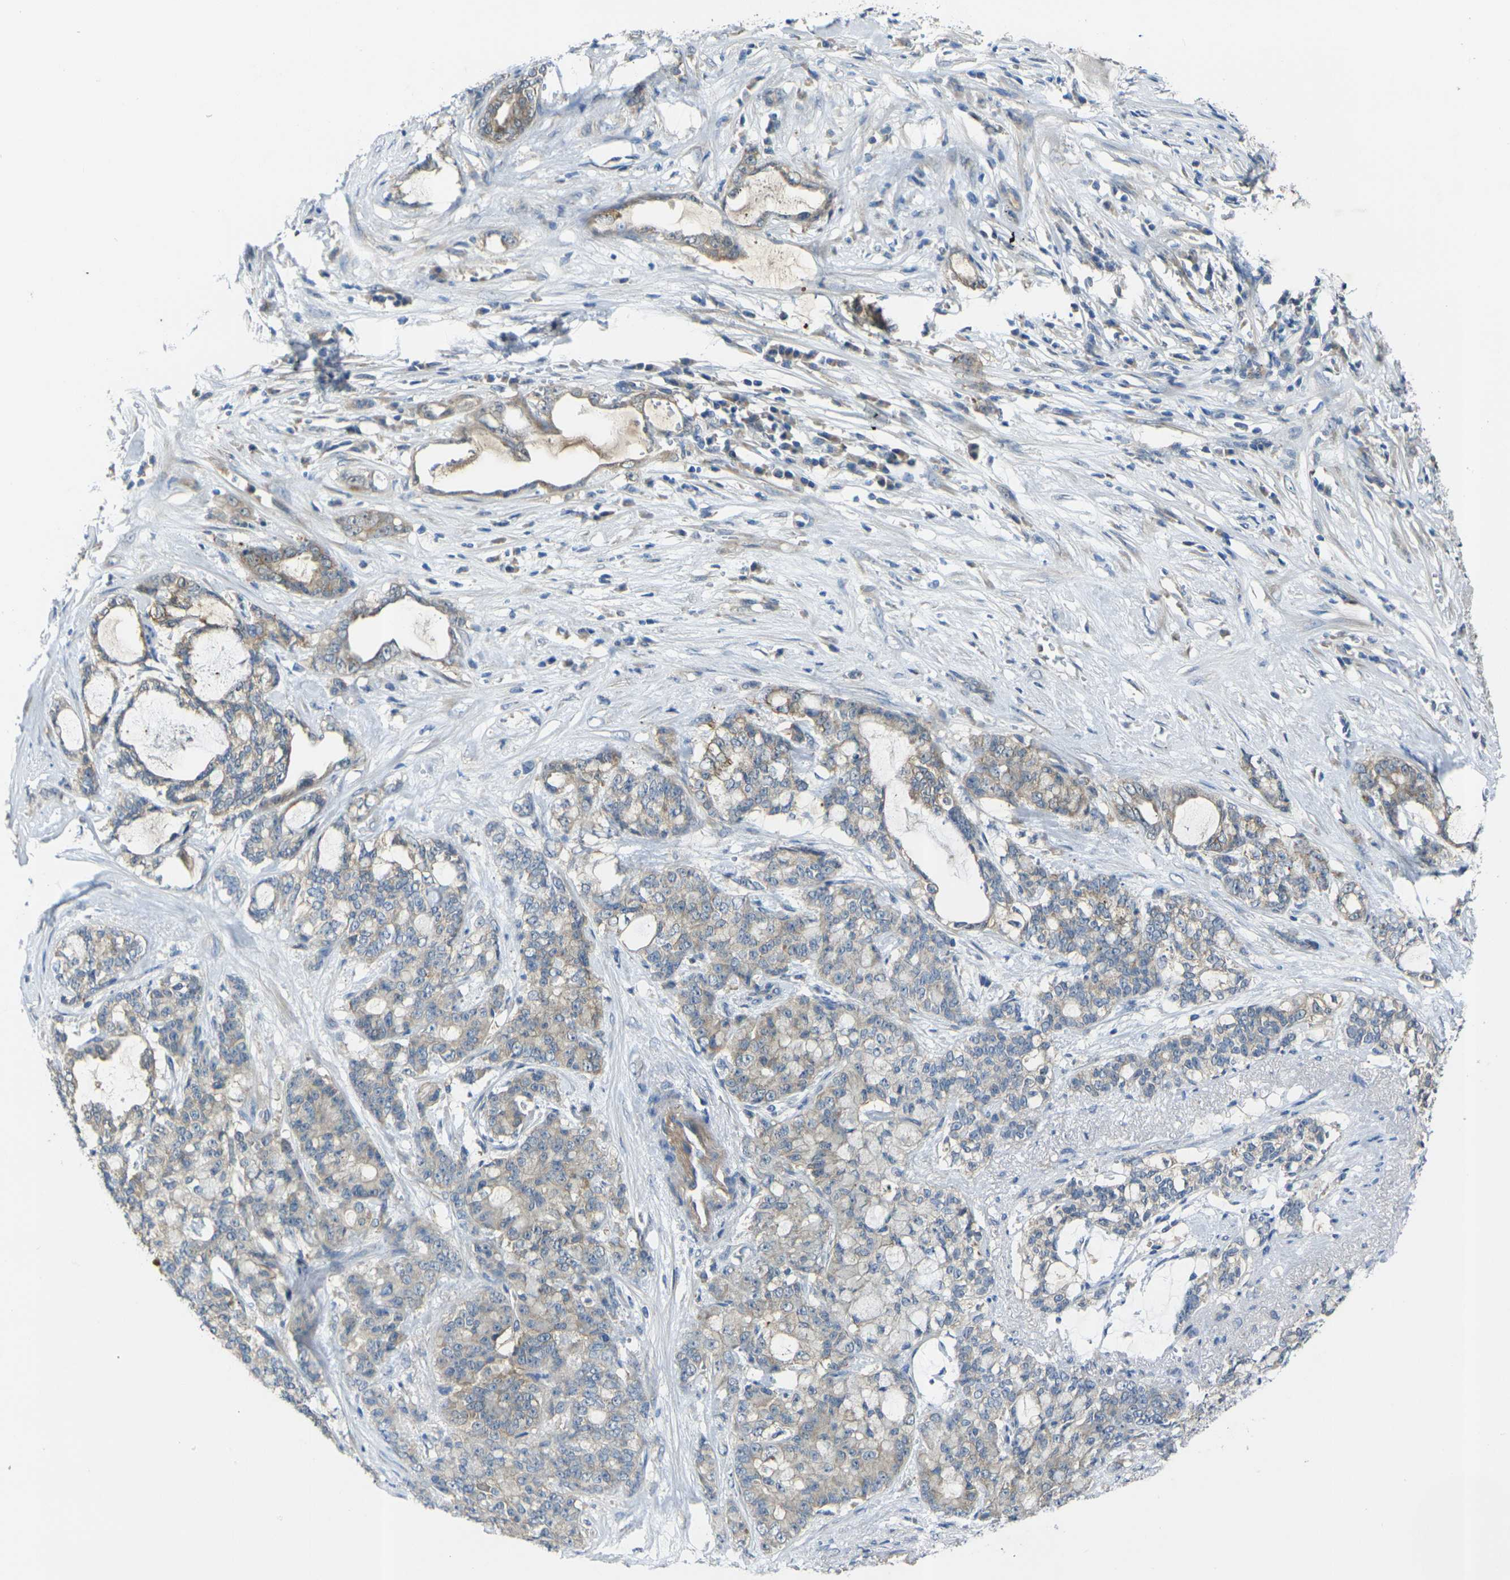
{"staining": {"intensity": "weak", "quantity": ">75%", "location": "cytoplasmic/membranous"}, "tissue": "pancreatic cancer", "cell_type": "Tumor cells", "image_type": "cancer", "snomed": [{"axis": "morphology", "description": "Adenocarcinoma, NOS"}, {"axis": "topography", "description": "Pancreas"}], "caption": "This micrograph shows immunohistochemistry (IHC) staining of human pancreatic adenocarcinoma, with low weak cytoplasmic/membranous staining in approximately >75% of tumor cells.", "gene": "GNA12", "patient": {"sex": "female", "age": 73}}